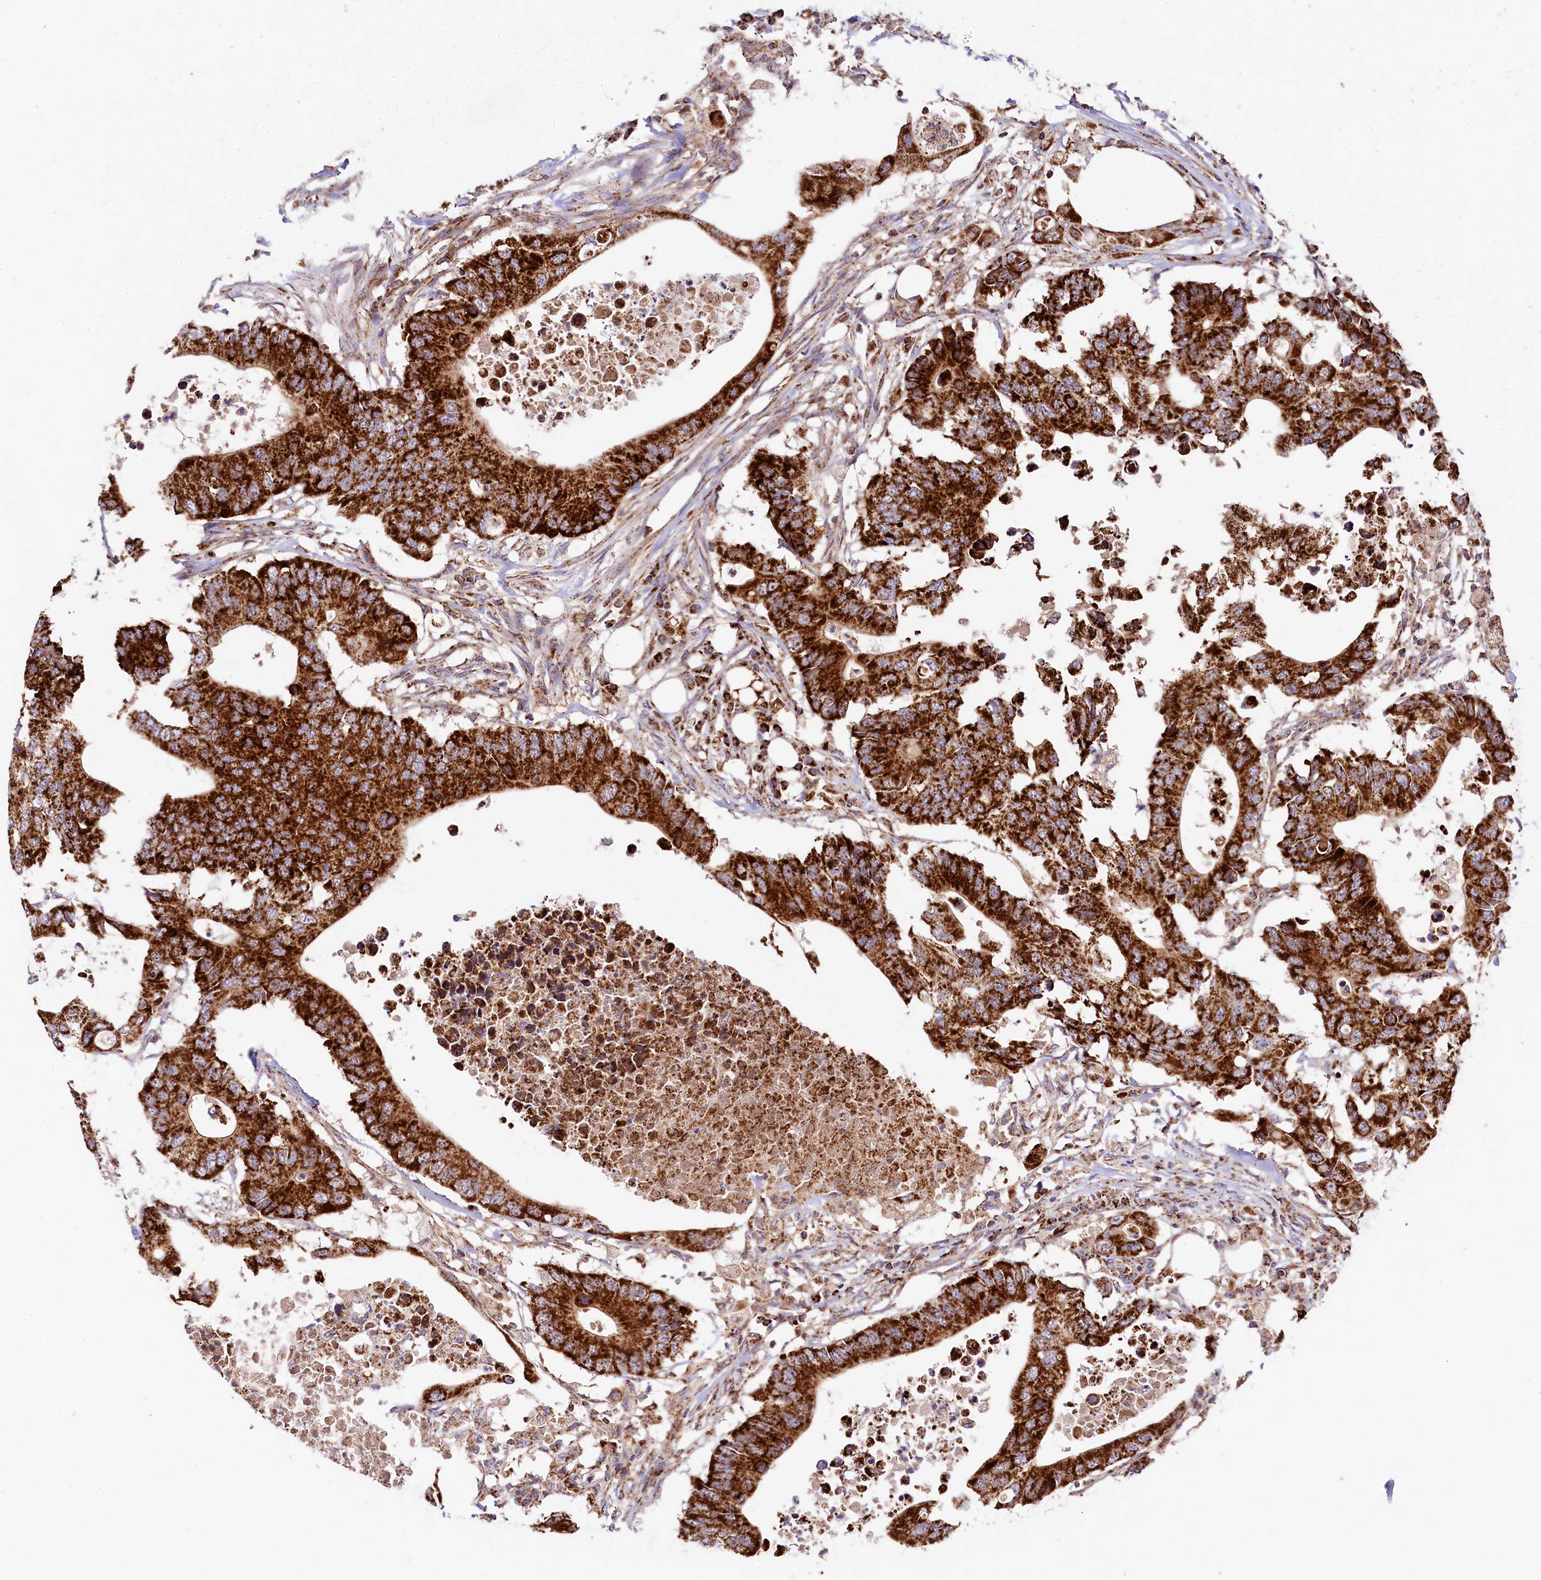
{"staining": {"intensity": "strong", "quantity": ">75%", "location": "cytoplasmic/membranous"}, "tissue": "colorectal cancer", "cell_type": "Tumor cells", "image_type": "cancer", "snomed": [{"axis": "morphology", "description": "Adenocarcinoma, NOS"}, {"axis": "topography", "description": "Colon"}], "caption": "A high amount of strong cytoplasmic/membranous expression is identified in approximately >75% of tumor cells in colorectal cancer tissue.", "gene": "CLYBL", "patient": {"sex": "male", "age": 71}}